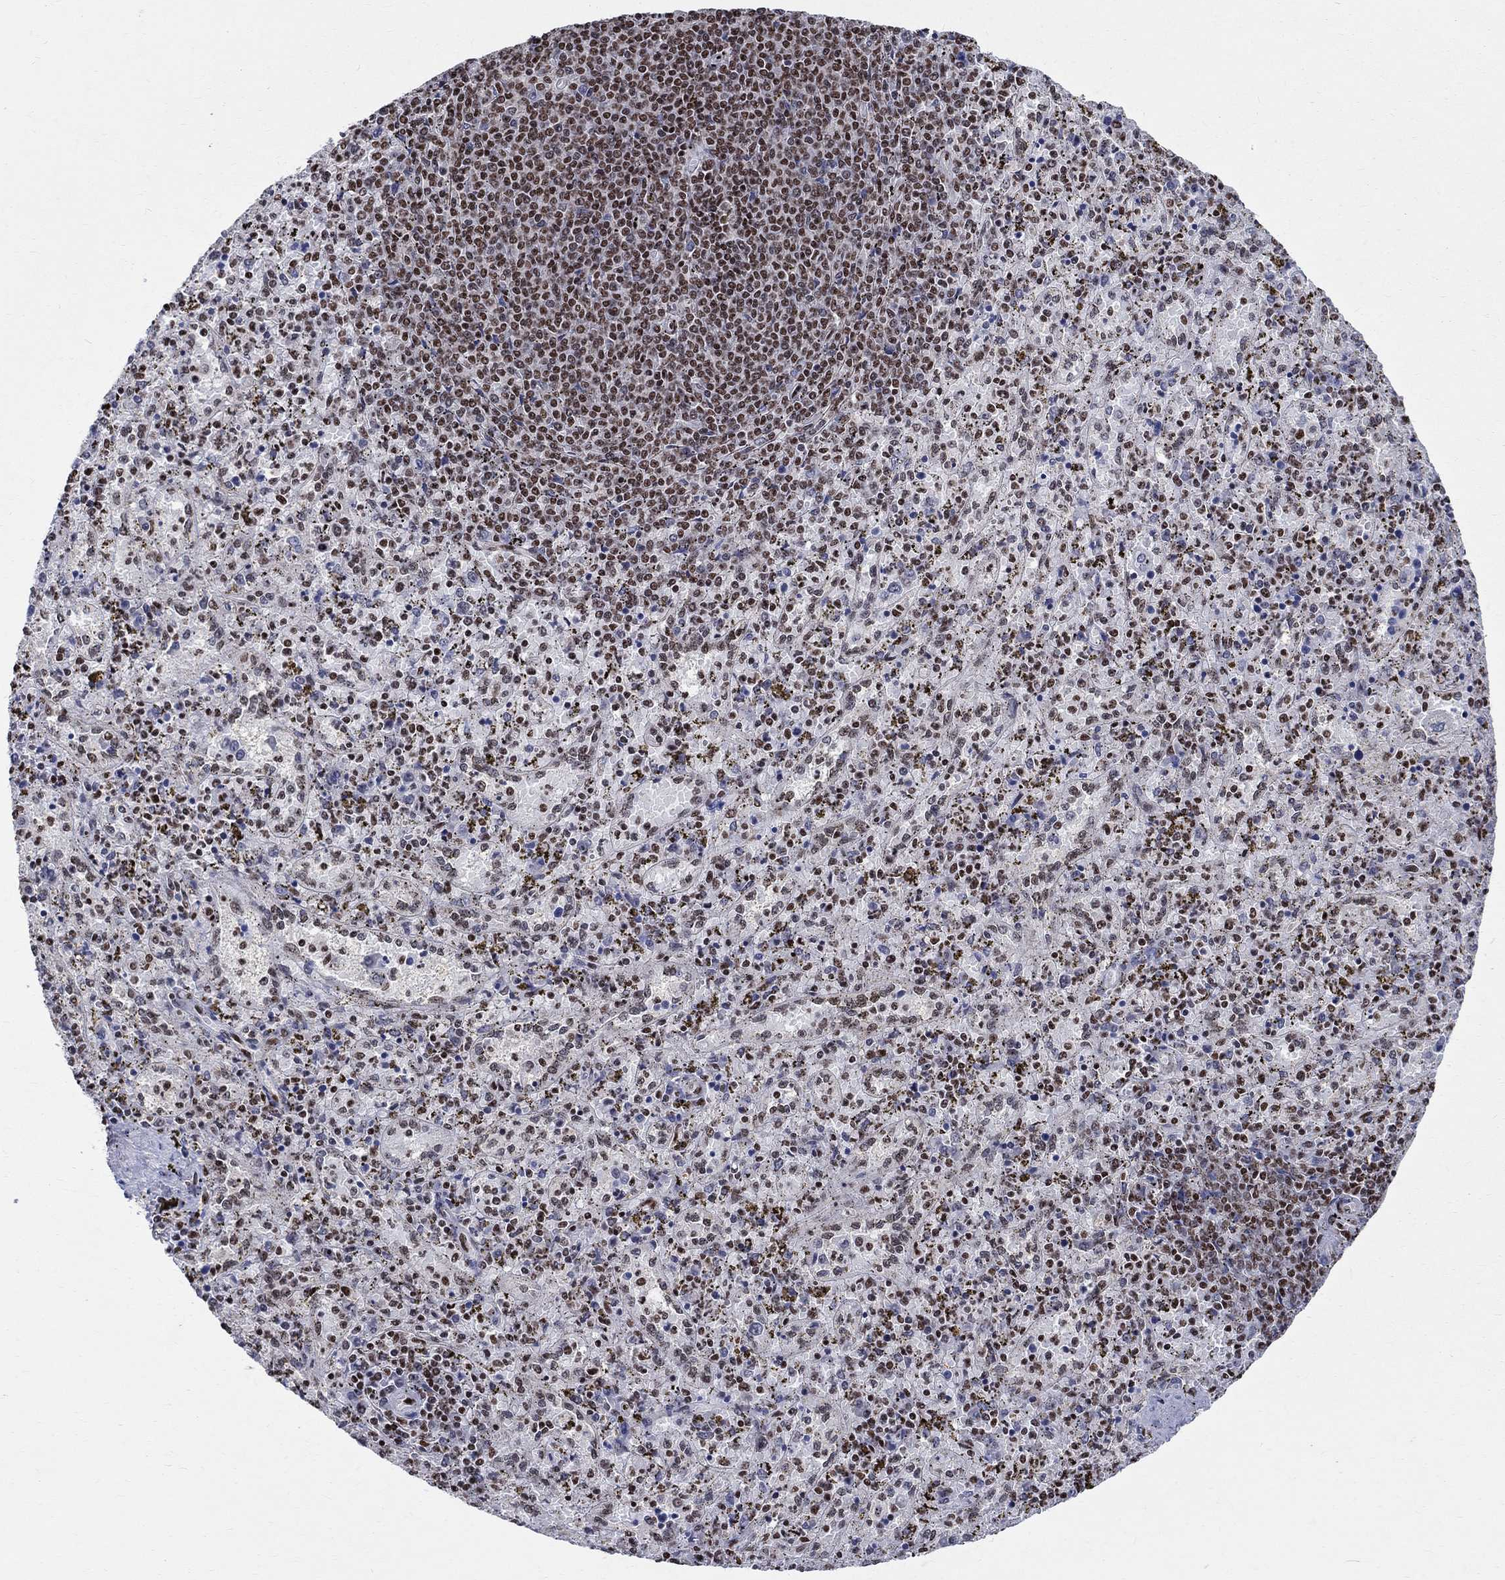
{"staining": {"intensity": "strong", "quantity": "25%-75%", "location": "nuclear"}, "tissue": "spleen", "cell_type": "Cells in red pulp", "image_type": "normal", "snomed": [{"axis": "morphology", "description": "Normal tissue, NOS"}, {"axis": "topography", "description": "Spleen"}], "caption": "High-power microscopy captured an immunohistochemistry (IHC) micrograph of unremarkable spleen, revealing strong nuclear staining in approximately 25%-75% of cells in red pulp. (brown staining indicates protein expression, while blue staining denotes nuclei).", "gene": "FBXO16", "patient": {"sex": "female", "age": 50}}